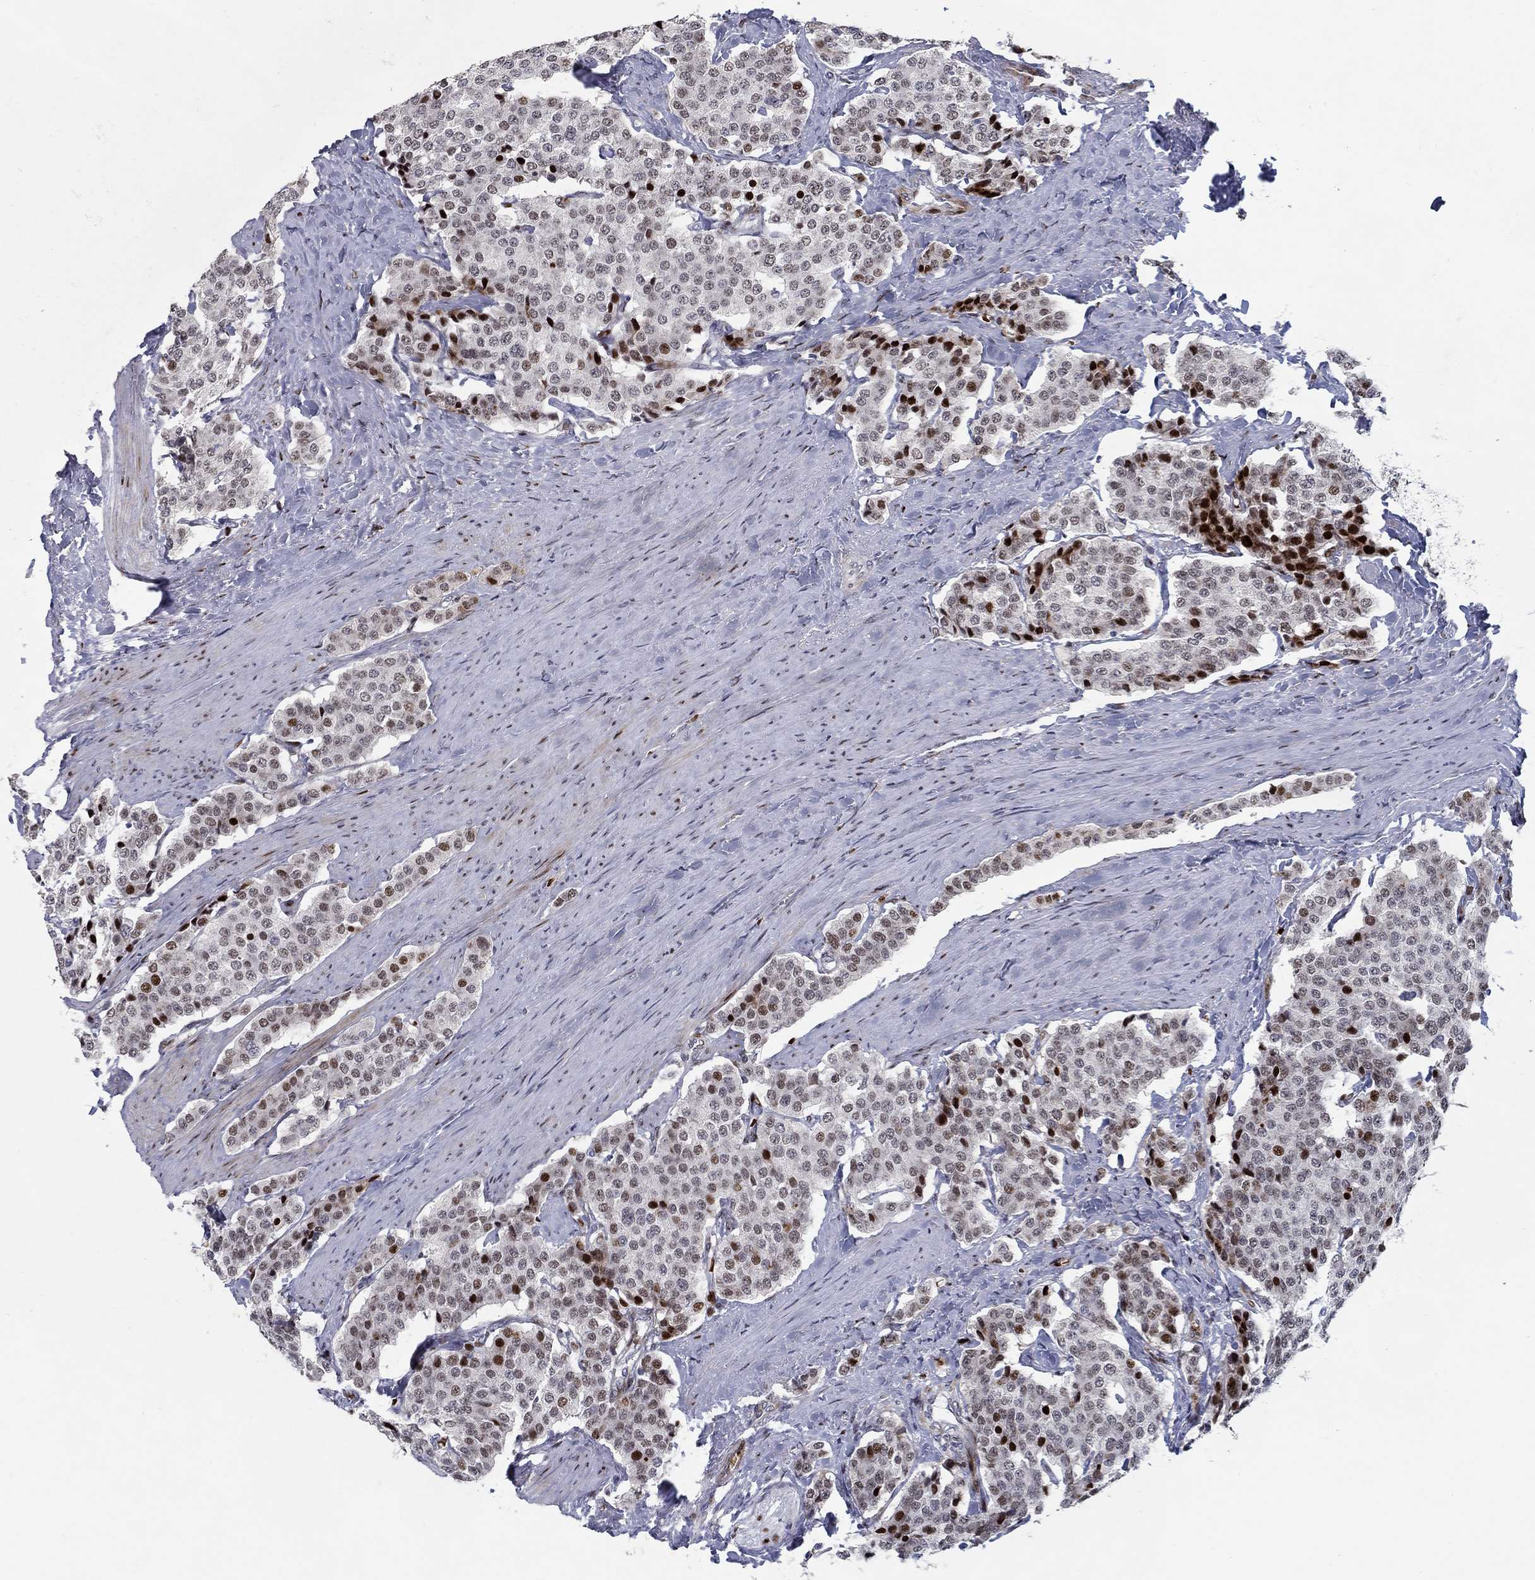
{"staining": {"intensity": "strong", "quantity": "<25%", "location": "nuclear"}, "tissue": "carcinoid", "cell_type": "Tumor cells", "image_type": "cancer", "snomed": [{"axis": "morphology", "description": "Carcinoid, malignant, NOS"}, {"axis": "topography", "description": "Small intestine"}], "caption": "Immunohistochemical staining of human carcinoid reveals strong nuclear protein staining in about <25% of tumor cells.", "gene": "RAPGEF5", "patient": {"sex": "female", "age": 58}}